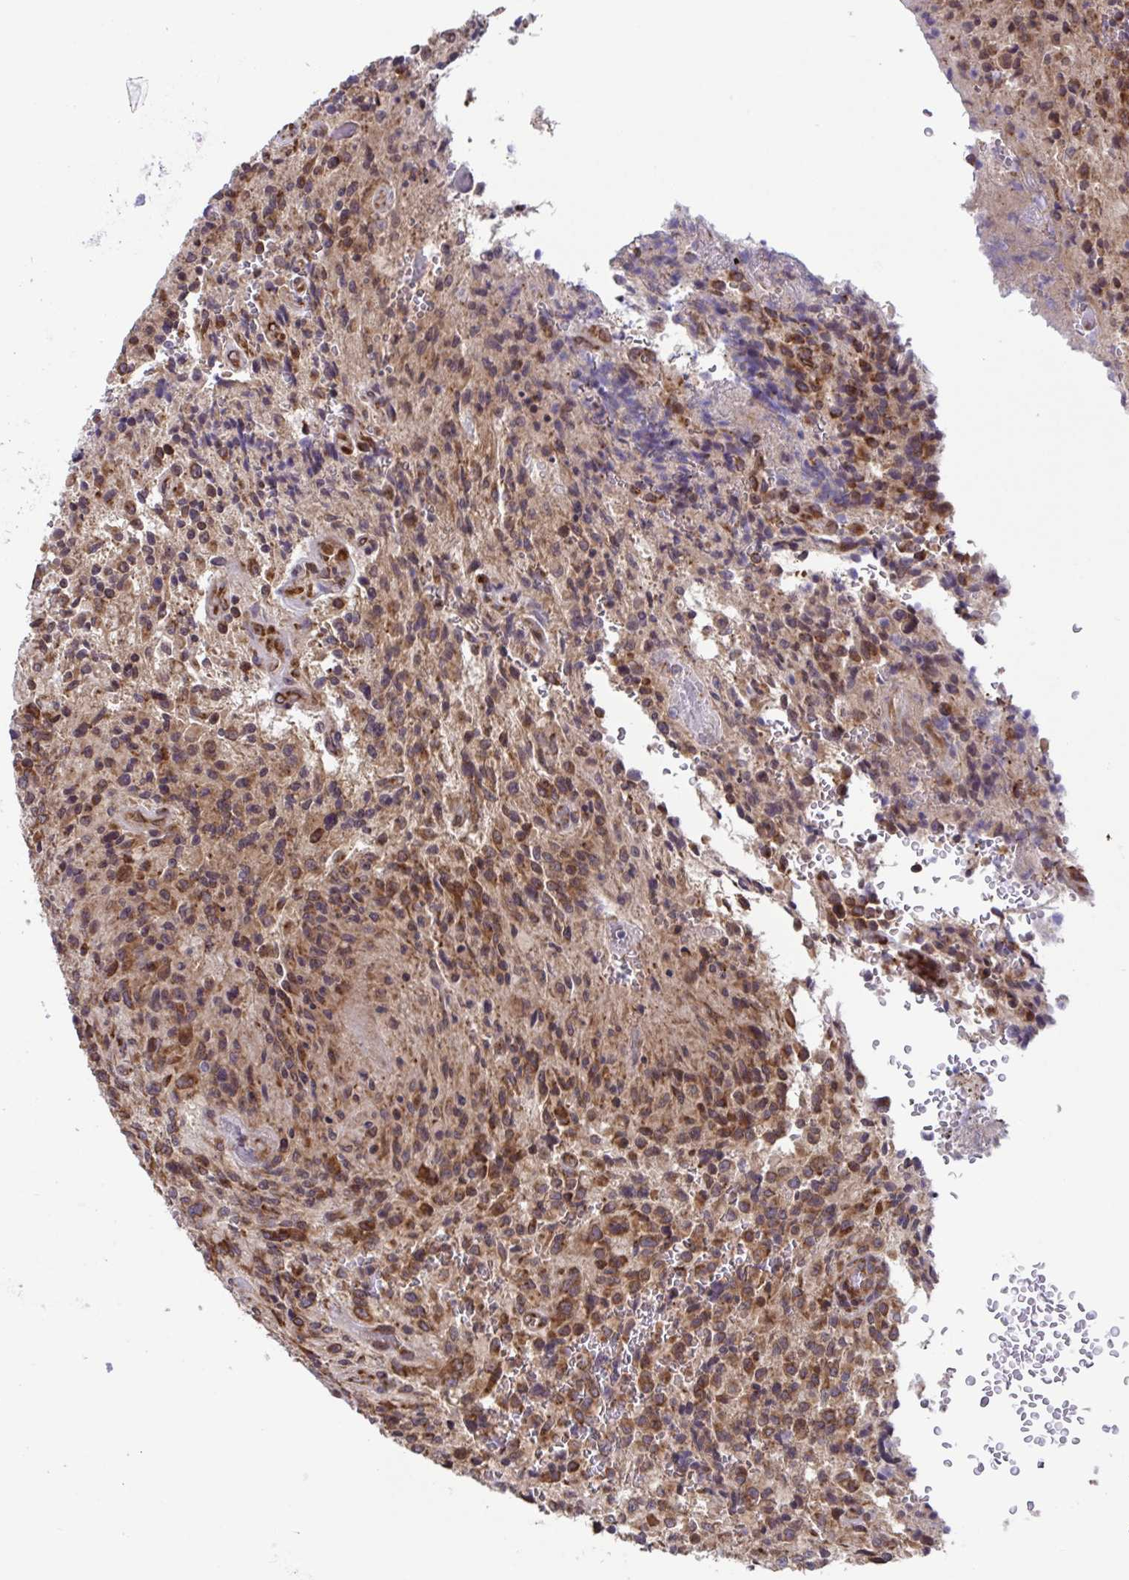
{"staining": {"intensity": "moderate", "quantity": ">75%", "location": "cytoplasmic/membranous"}, "tissue": "glioma", "cell_type": "Tumor cells", "image_type": "cancer", "snomed": [{"axis": "morphology", "description": "Normal tissue, NOS"}, {"axis": "morphology", "description": "Glioma, malignant, High grade"}, {"axis": "topography", "description": "Cerebral cortex"}], "caption": "Glioma was stained to show a protein in brown. There is medium levels of moderate cytoplasmic/membranous expression in about >75% of tumor cells. The protein of interest is shown in brown color, while the nuclei are stained blue.", "gene": "ATP5MJ", "patient": {"sex": "male", "age": 56}}